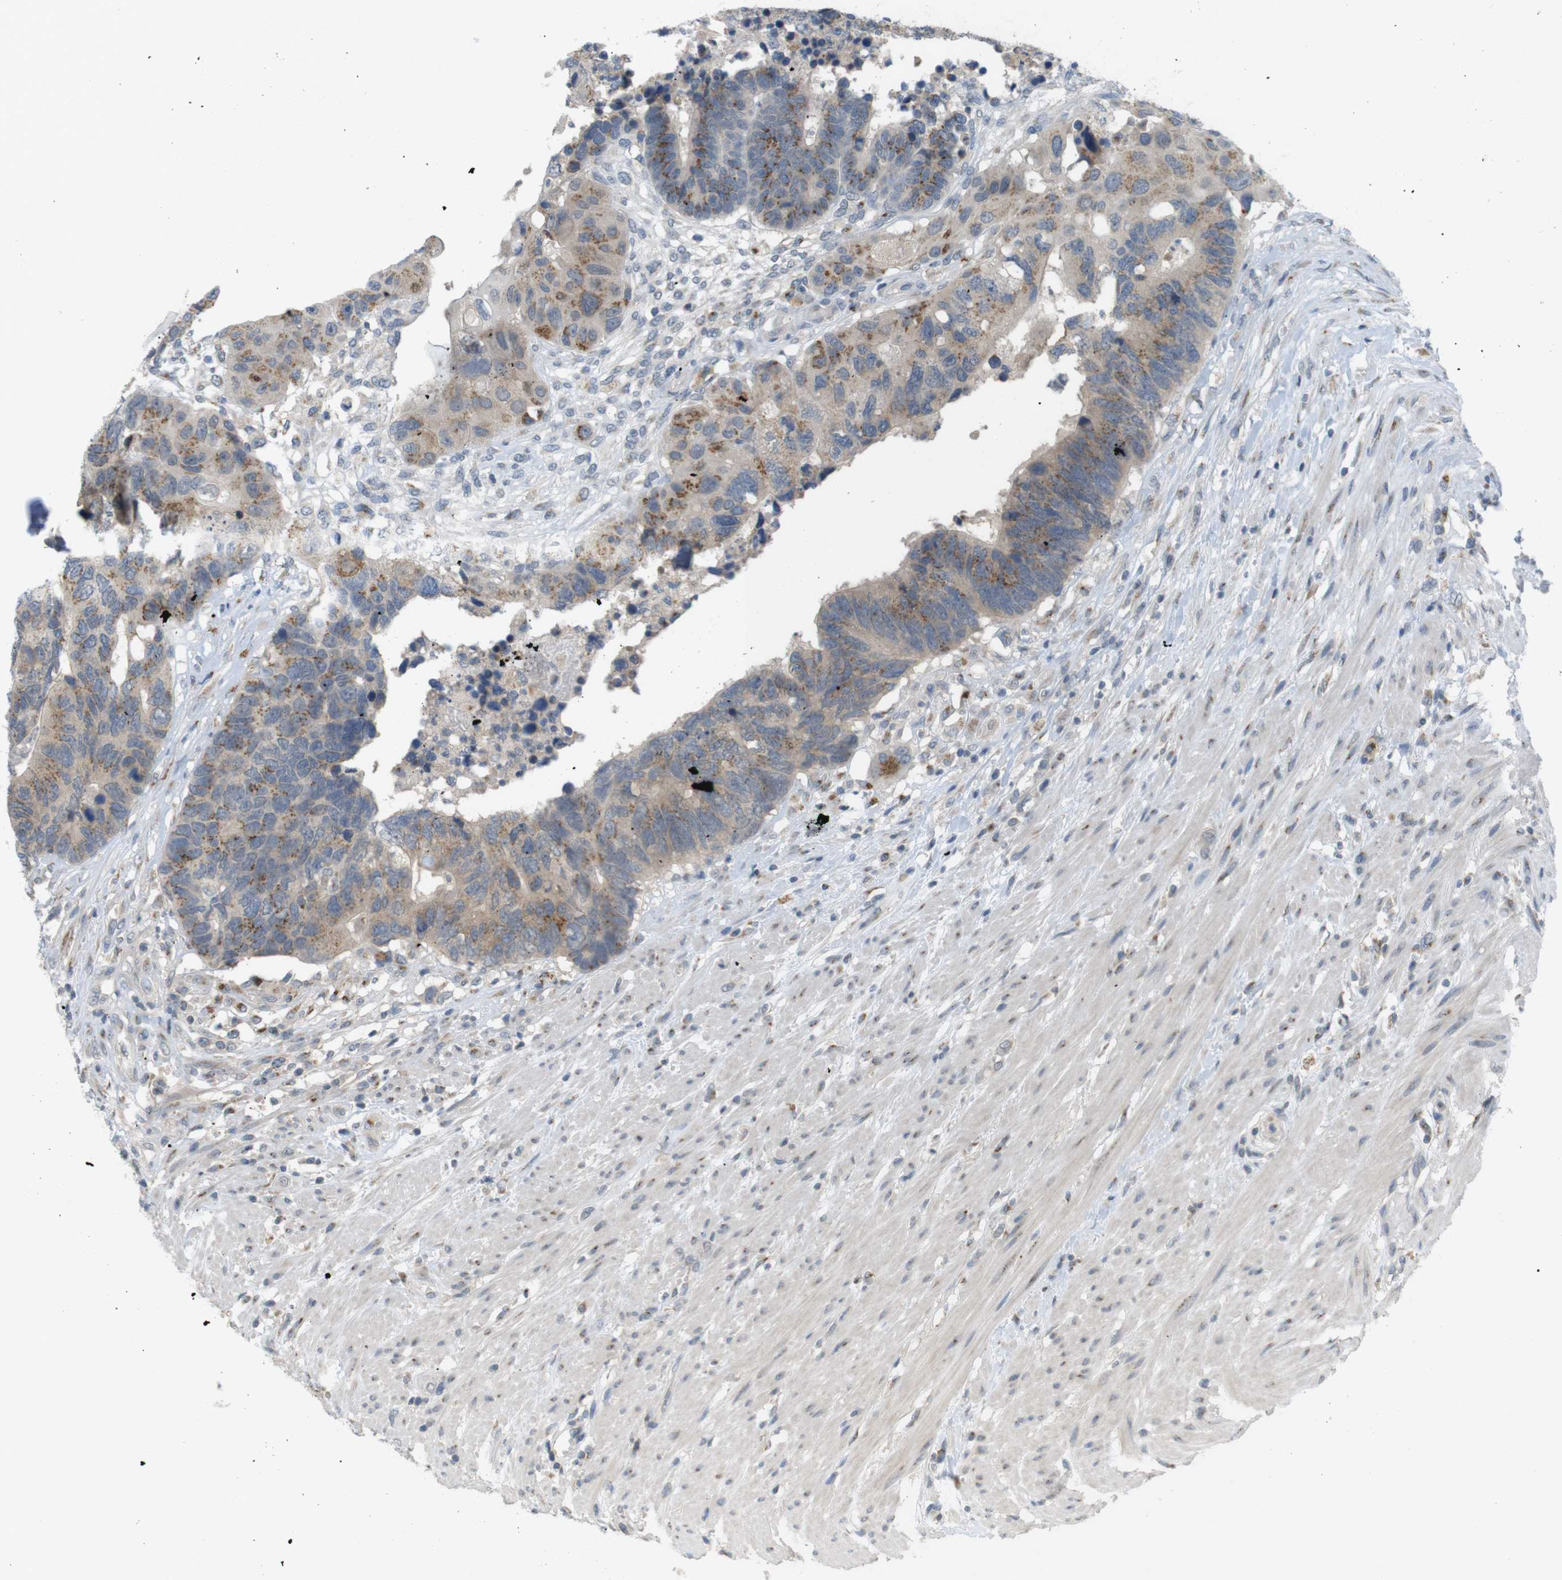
{"staining": {"intensity": "moderate", "quantity": ">75%", "location": "cytoplasmic/membranous"}, "tissue": "colorectal cancer", "cell_type": "Tumor cells", "image_type": "cancer", "snomed": [{"axis": "morphology", "description": "Adenocarcinoma, NOS"}, {"axis": "topography", "description": "Rectum"}], "caption": "Immunohistochemical staining of adenocarcinoma (colorectal) demonstrates medium levels of moderate cytoplasmic/membranous protein positivity in approximately >75% of tumor cells.", "gene": "YIPF3", "patient": {"sex": "male", "age": 51}}